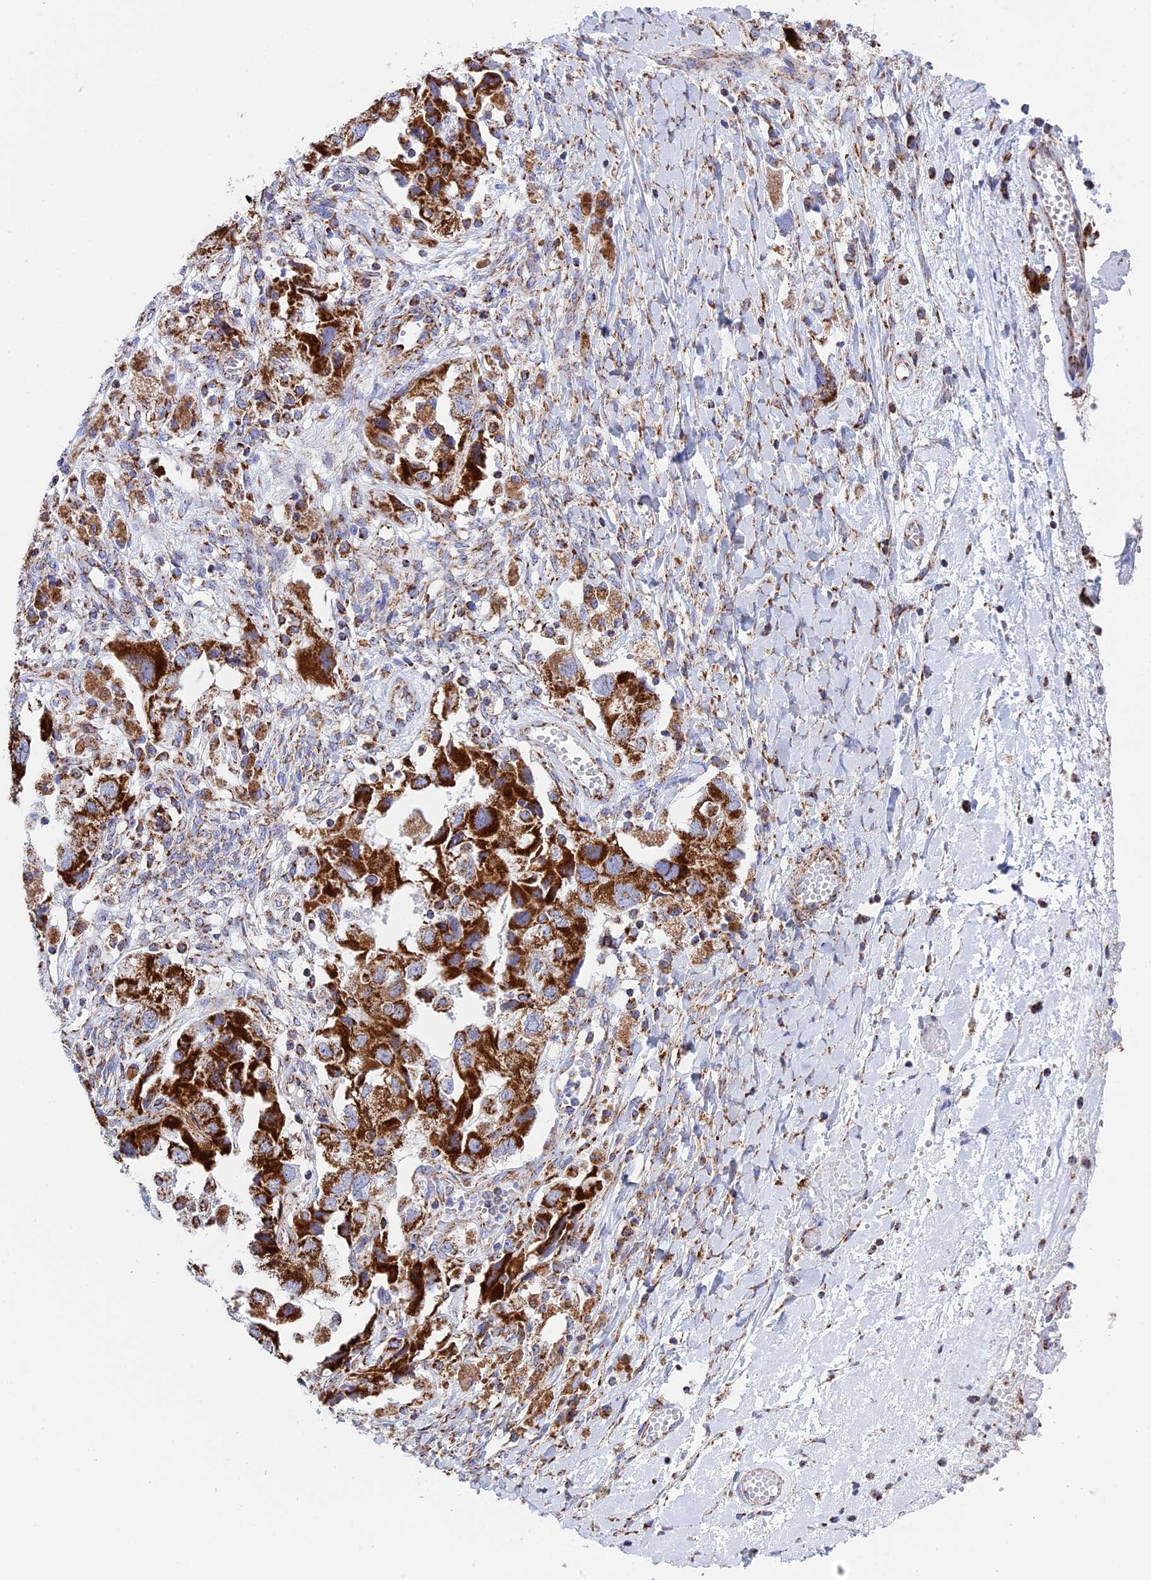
{"staining": {"intensity": "strong", "quantity": ">75%", "location": "cytoplasmic/membranous"}, "tissue": "ovarian cancer", "cell_type": "Tumor cells", "image_type": "cancer", "snomed": [{"axis": "morphology", "description": "Carcinoma, NOS"}, {"axis": "morphology", "description": "Cystadenocarcinoma, serous, NOS"}, {"axis": "topography", "description": "Ovary"}], "caption": "The immunohistochemical stain labels strong cytoplasmic/membranous staining in tumor cells of ovarian cancer (serous cystadenocarcinoma) tissue.", "gene": "NDUFA5", "patient": {"sex": "female", "age": 69}}